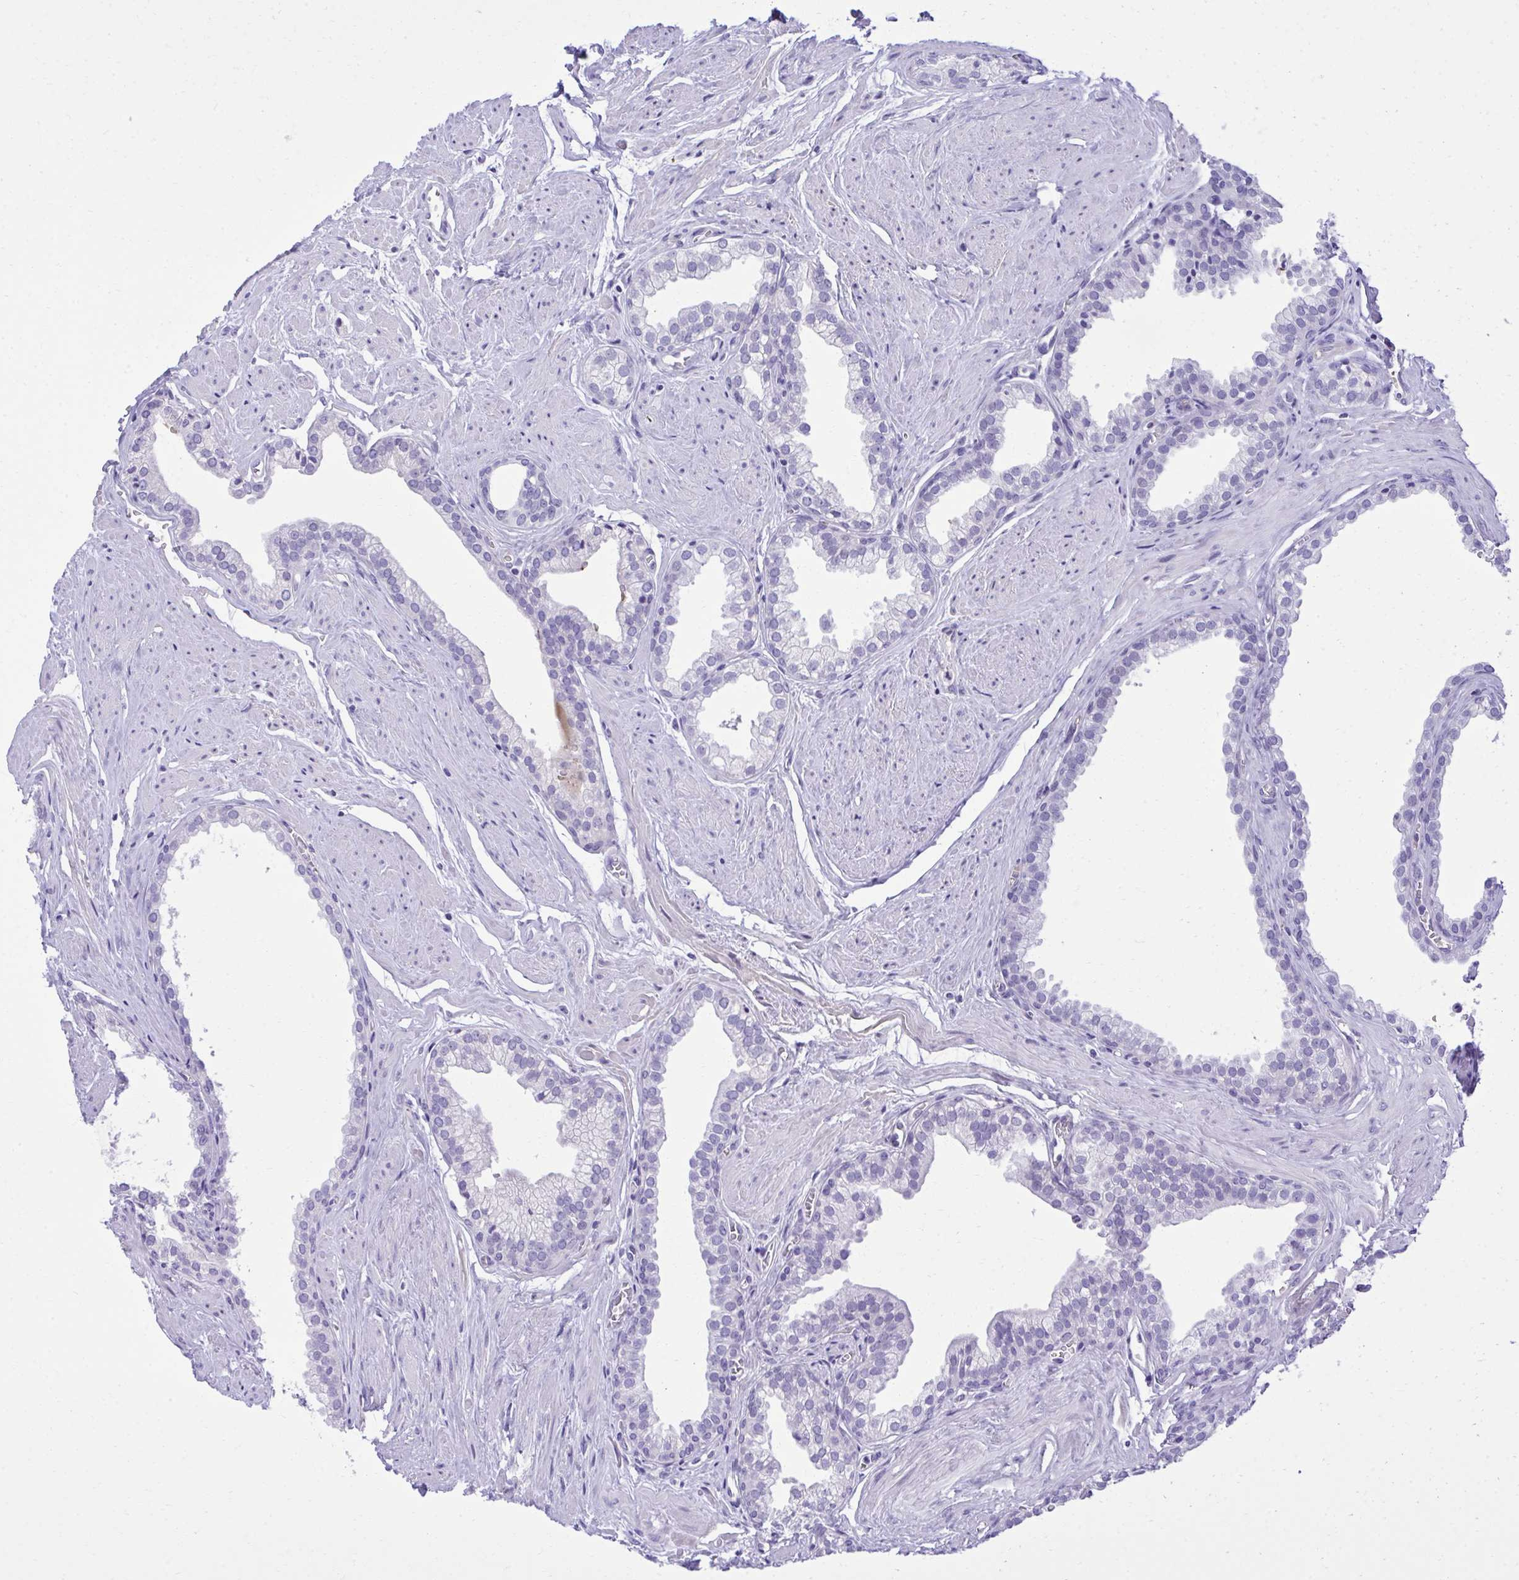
{"staining": {"intensity": "negative", "quantity": "none", "location": "none"}, "tissue": "prostate", "cell_type": "Glandular cells", "image_type": "normal", "snomed": [{"axis": "morphology", "description": "Normal tissue, NOS"}, {"axis": "topography", "description": "Prostate"}, {"axis": "topography", "description": "Peripheral nerve tissue"}], "caption": "Glandular cells show no significant positivity in unremarkable prostate. The staining was performed using DAB to visualize the protein expression in brown, while the nuclei were stained in blue with hematoxylin (Magnification: 20x).", "gene": "PITPNM3", "patient": {"sex": "male", "age": 55}}